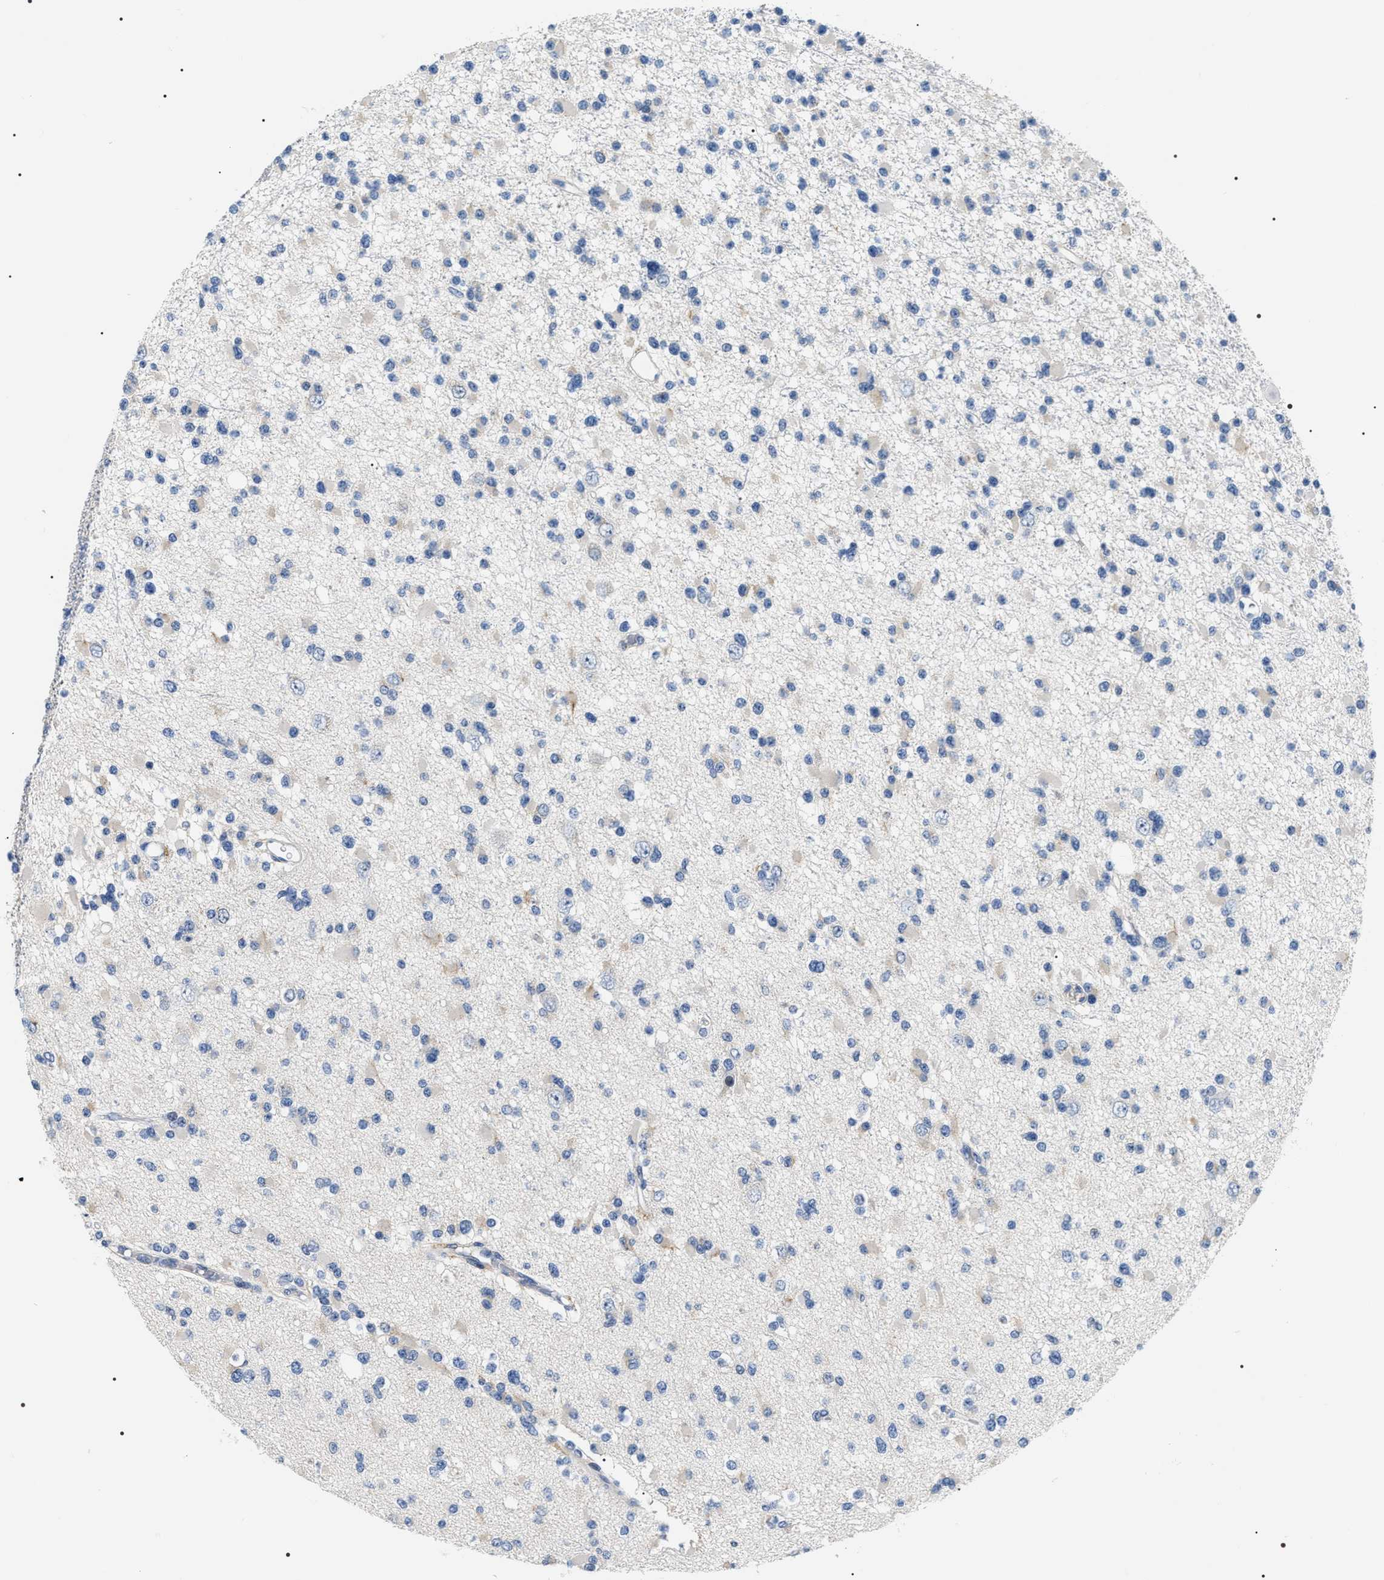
{"staining": {"intensity": "negative", "quantity": "none", "location": "none"}, "tissue": "glioma", "cell_type": "Tumor cells", "image_type": "cancer", "snomed": [{"axis": "morphology", "description": "Glioma, malignant, Low grade"}, {"axis": "topography", "description": "Brain"}], "caption": "Immunohistochemical staining of human low-grade glioma (malignant) shows no significant expression in tumor cells.", "gene": "BAG2", "patient": {"sex": "female", "age": 22}}